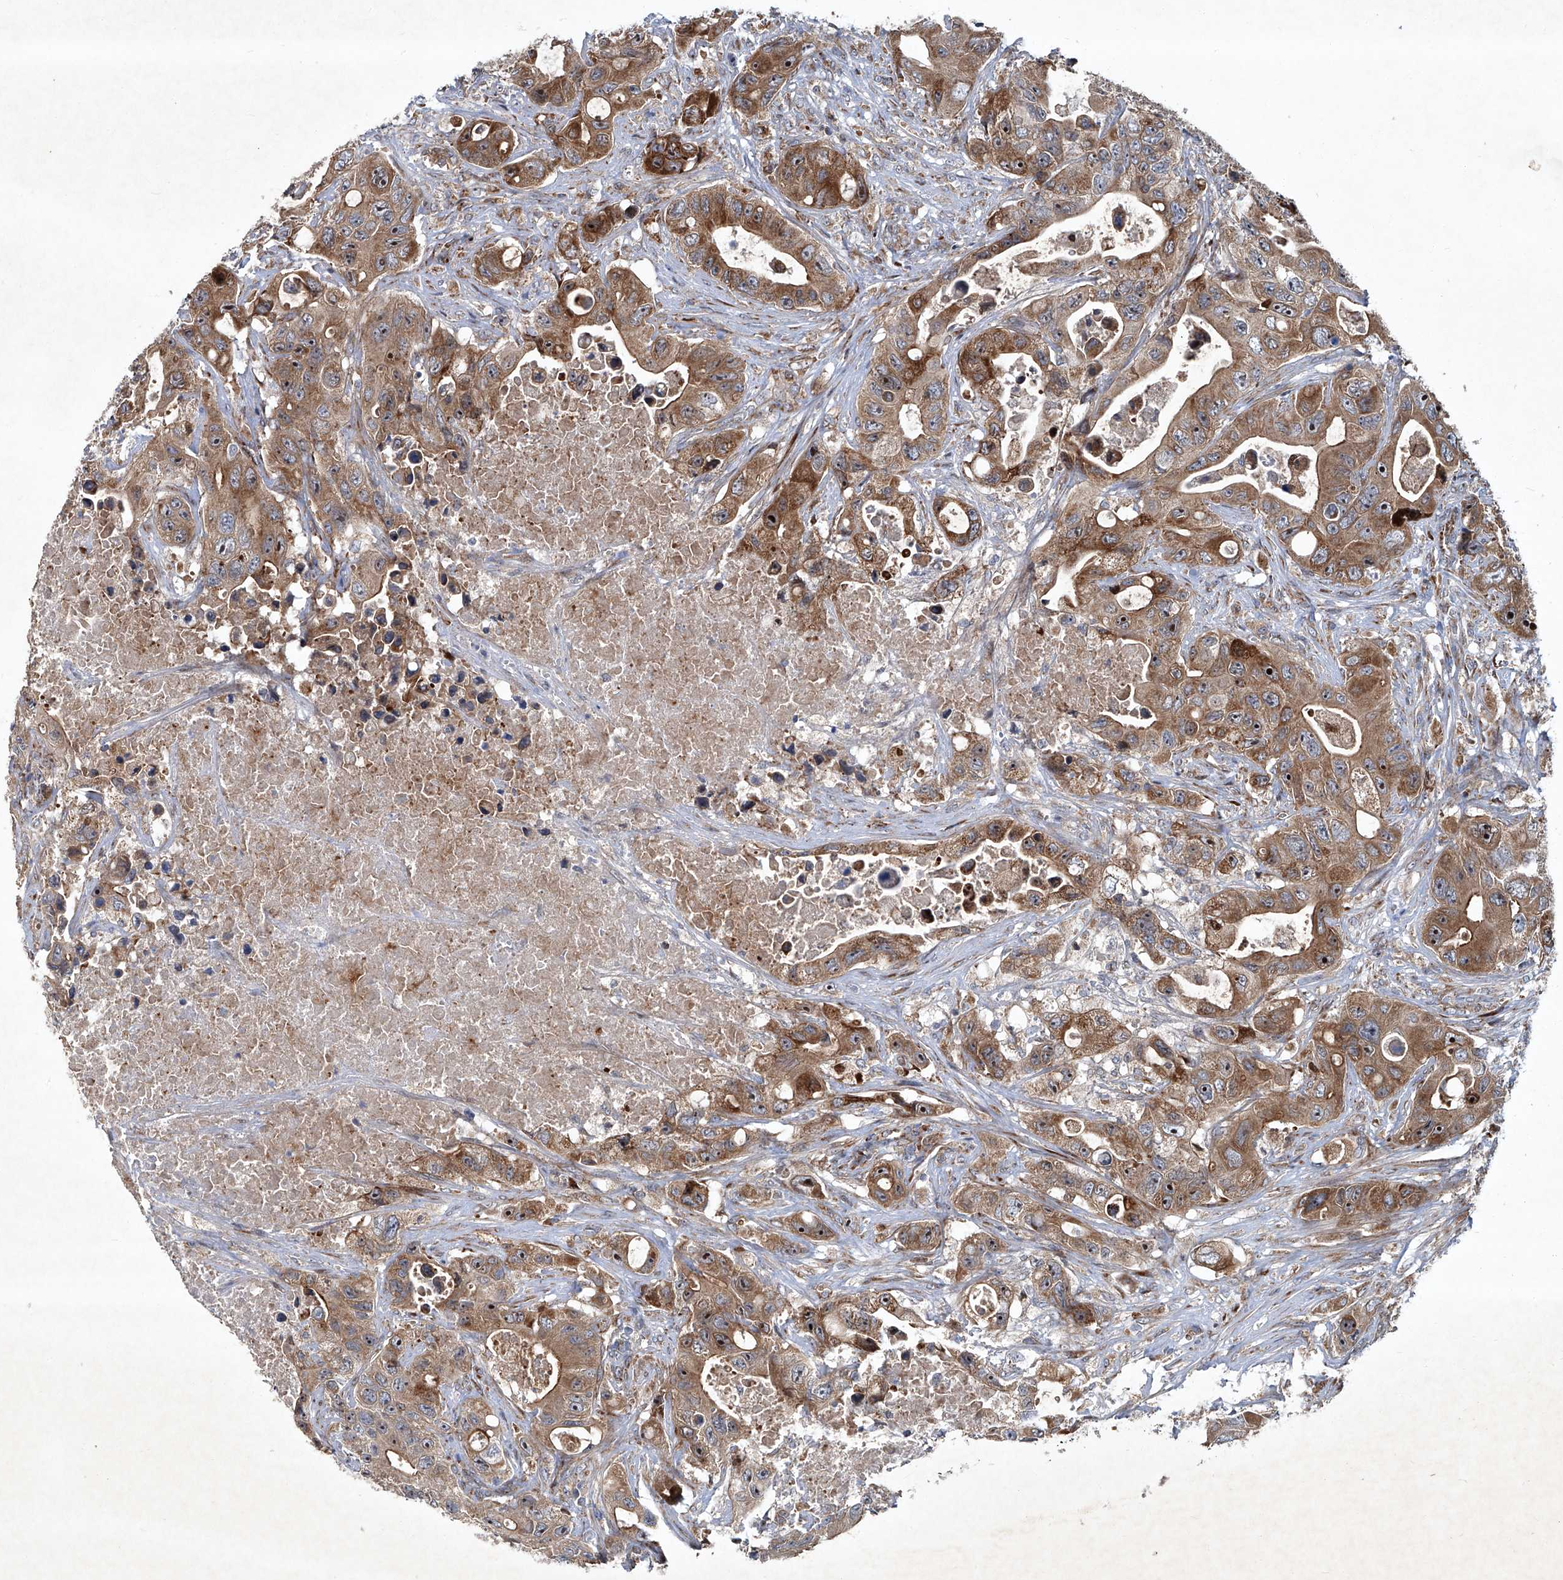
{"staining": {"intensity": "moderate", "quantity": ">75%", "location": "cytoplasmic/membranous,nuclear"}, "tissue": "colorectal cancer", "cell_type": "Tumor cells", "image_type": "cancer", "snomed": [{"axis": "morphology", "description": "Adenocarcinoma, NOS"}, {"axis": "topography", "description": "Colon"}], "caption": "Immunohistochemistry (IHC) histopathology image of human colorectal adenocarcinoma stained for a protein (brown), which demonstrates medium levels of moderate cytoplasmic/membranous and nuclear staining in about >75% of tumor cells.", "gene": "GPR132", "patient": {"sex": "female", "age": 46}}